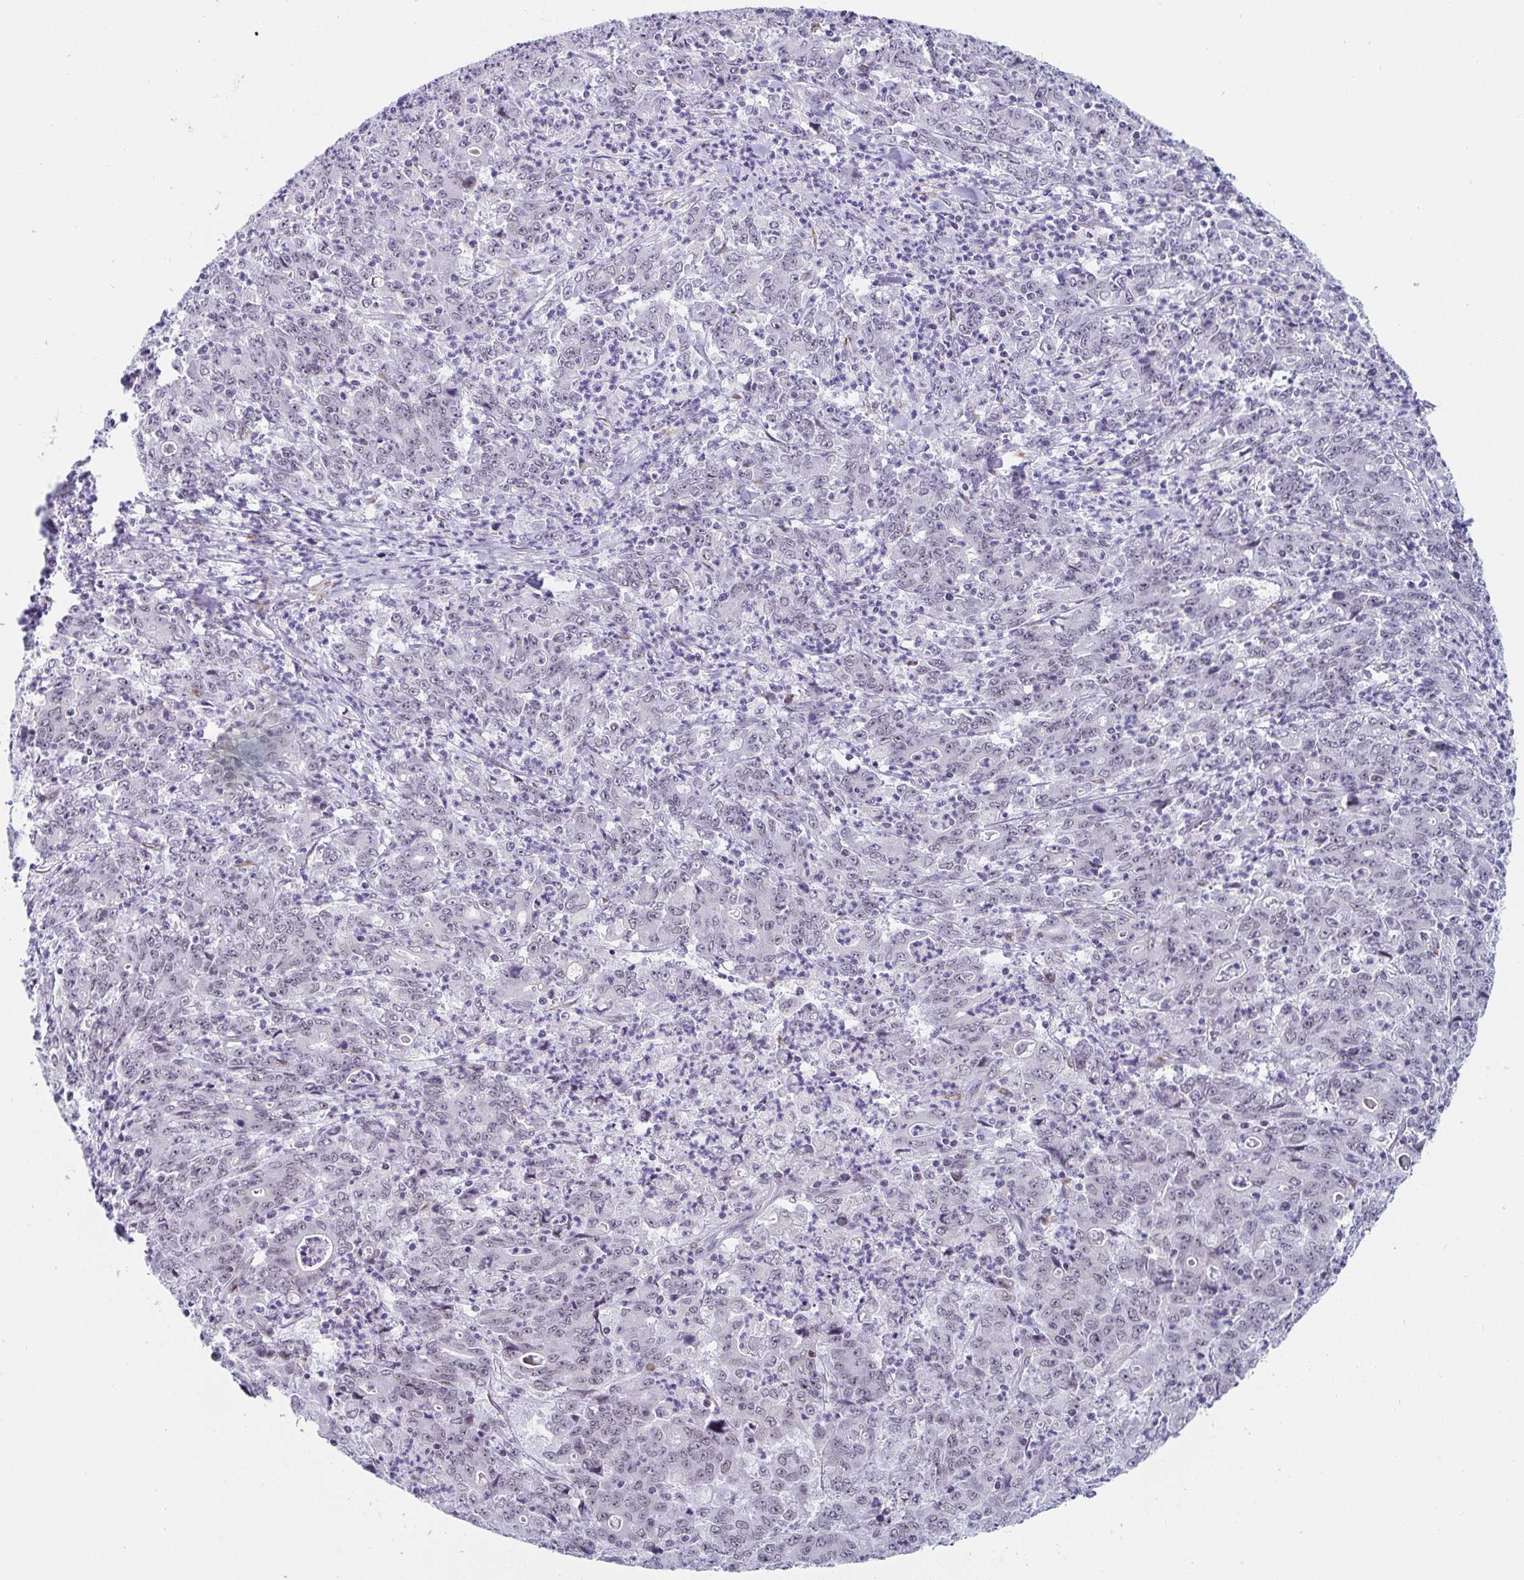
{"staining": {"intensity": "negative", "quantity": "none", "location": "none"}, "tissue": "stomach cancer", "cell_type": "Tumor cells", "image_type": "cancer", "snomed": [{"axis": "morphology", "description": "Adenocarcinoma, NOS"}, {"axis": "topography", "description": "Stomach, lower"}], "caption": "A photomicrograph of human stomach cancer is negative for staining in tumor cells. The staining was performed using DAB to visualize the protein expression in brown, while the nuclei were stained in blue with hematoxylin (Magnification: 20x).", "gene": "WDR72", "patient": {"sex": "female", "age": 71}}